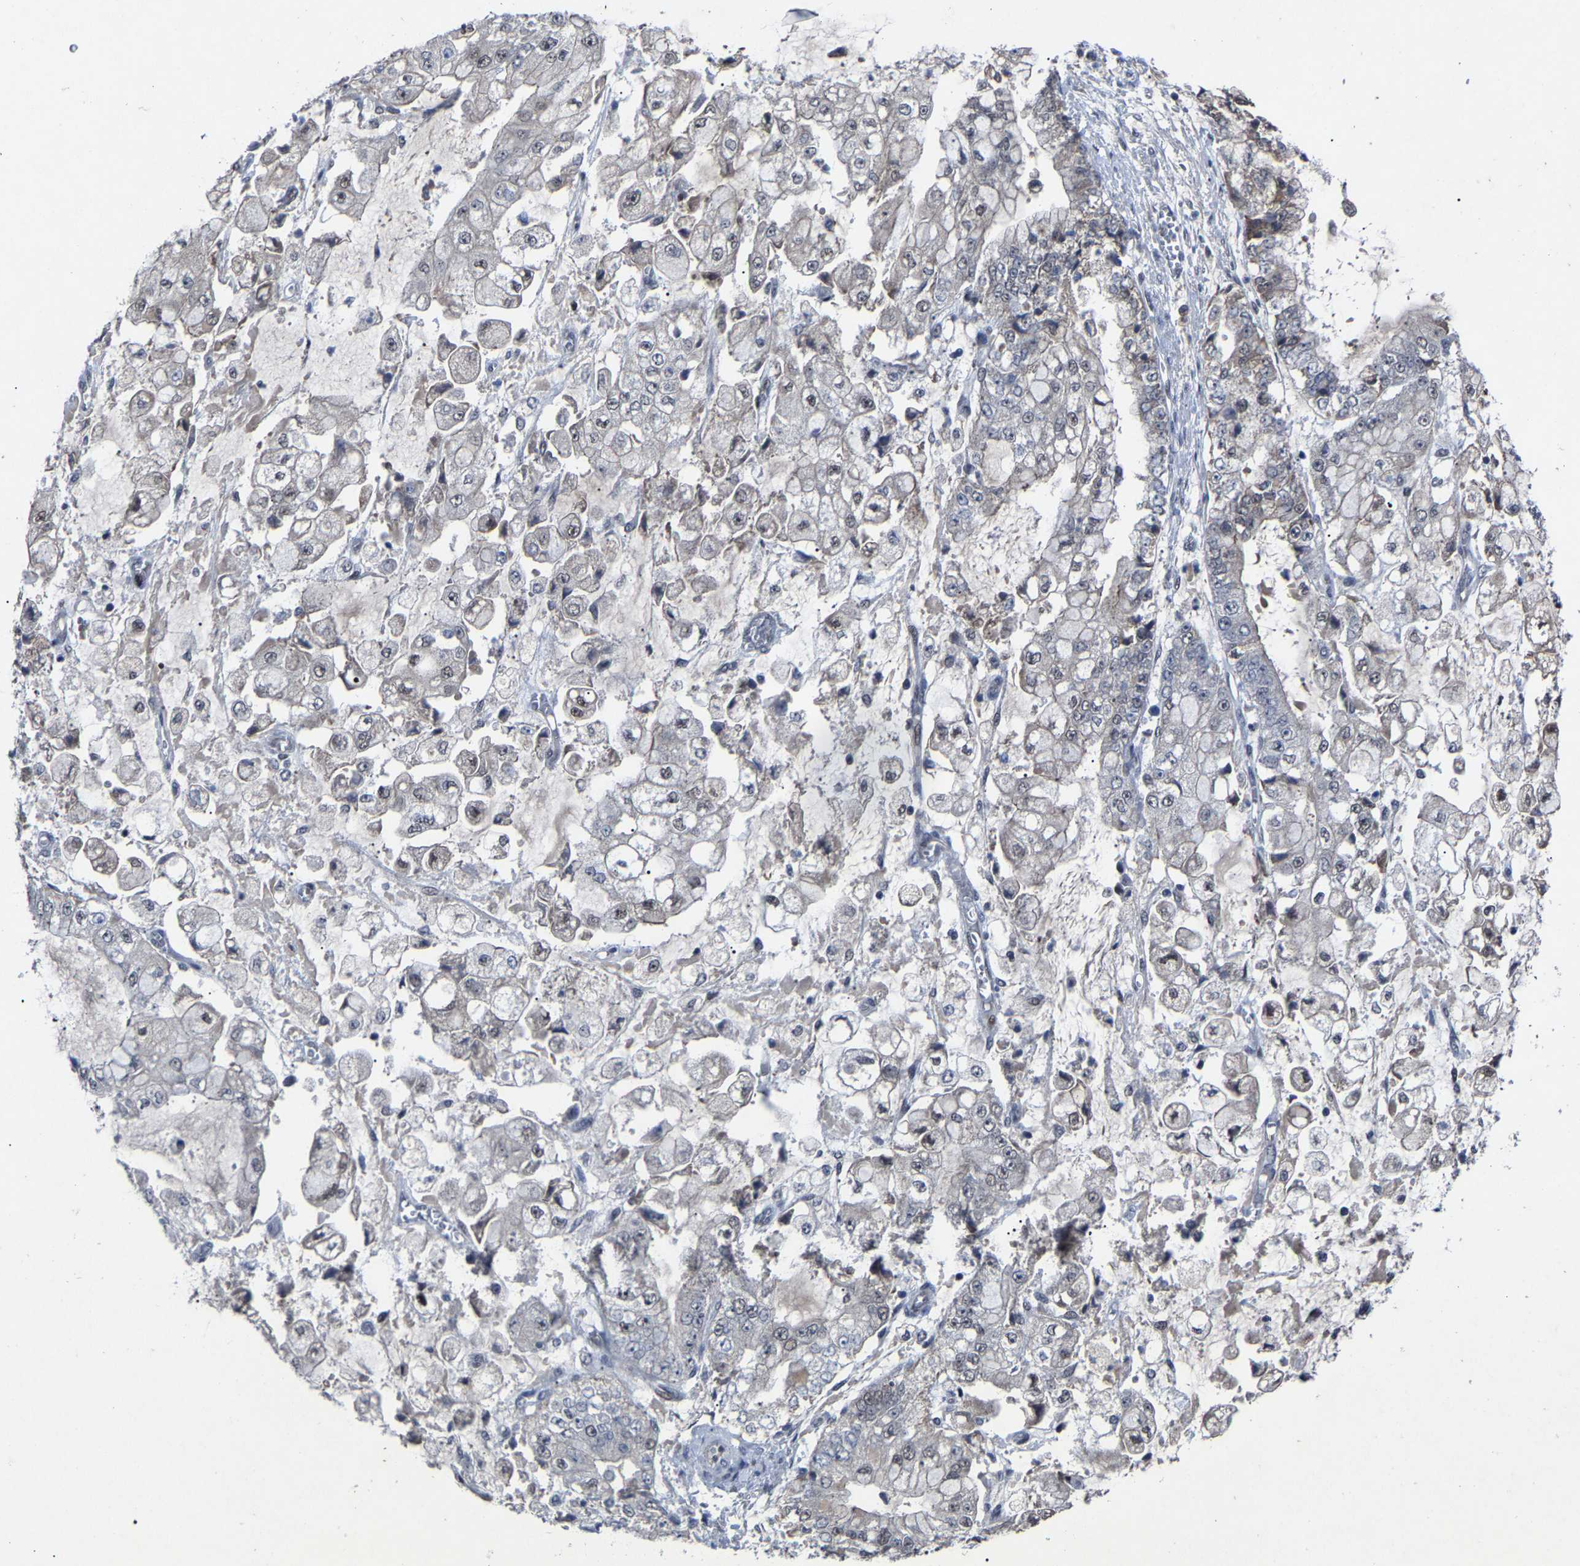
{"staining": {"intensity": "weak", "quantity": "<25%", "location": "nuclear"}, "tissue": "stomach cancer", "cell_type": "Tumor cells", "image_type": "cancer", "snomed": [{"axis": "morphology", "description": "Adenocarcinoma, NOS"}, {"axis": "topography", "description": "Stomach"}], "caption": "Stomach cancer was stained to show a protein in brown. There is no significant staining in tumor cells.", "gene": "LSM8", "patient": {"sex": "male", "age": 76}}